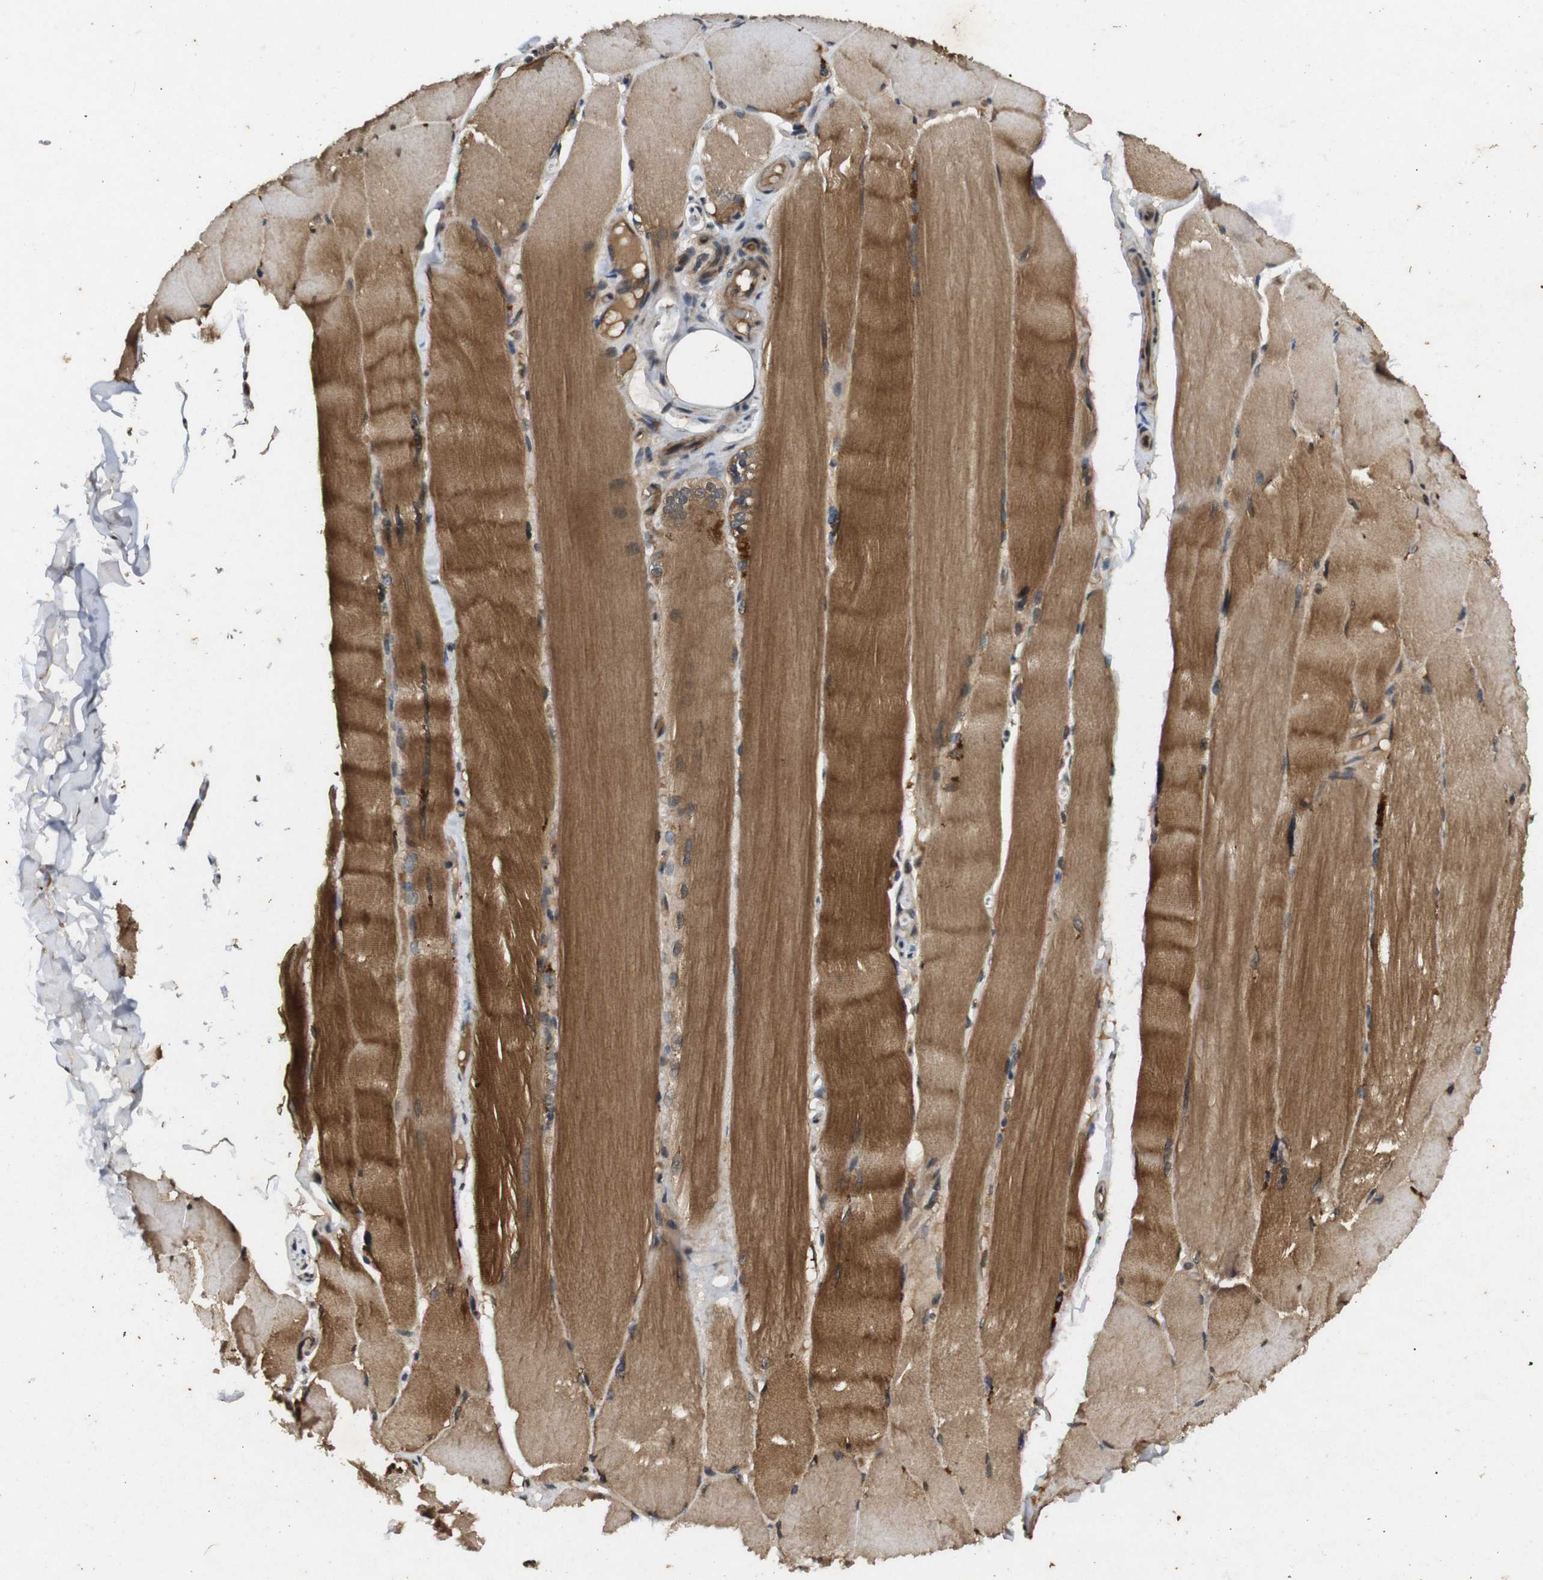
{"staining": {"intensity": "moderate", "quantity": ">75%", "location": "cytoplasmic/membranous"}, "tissue": "skeletal muscle", "cell_type": "Myocytes", "image_type": "normal", "snomed": [{"axis": "morphology", "description": "Normal tissue, NOS"}, {"axis": "topography", "description": "Skin"}, {"axis": "topography", "description": "Skeletal muscle"}], "caption": "An image of human skeletal muscle stained for a protein reveals moderate cytoplasmic/membranous brown staining in myocytes.", "gene": "RIPK1", "patient": {"sex": "male", "age": 83}}